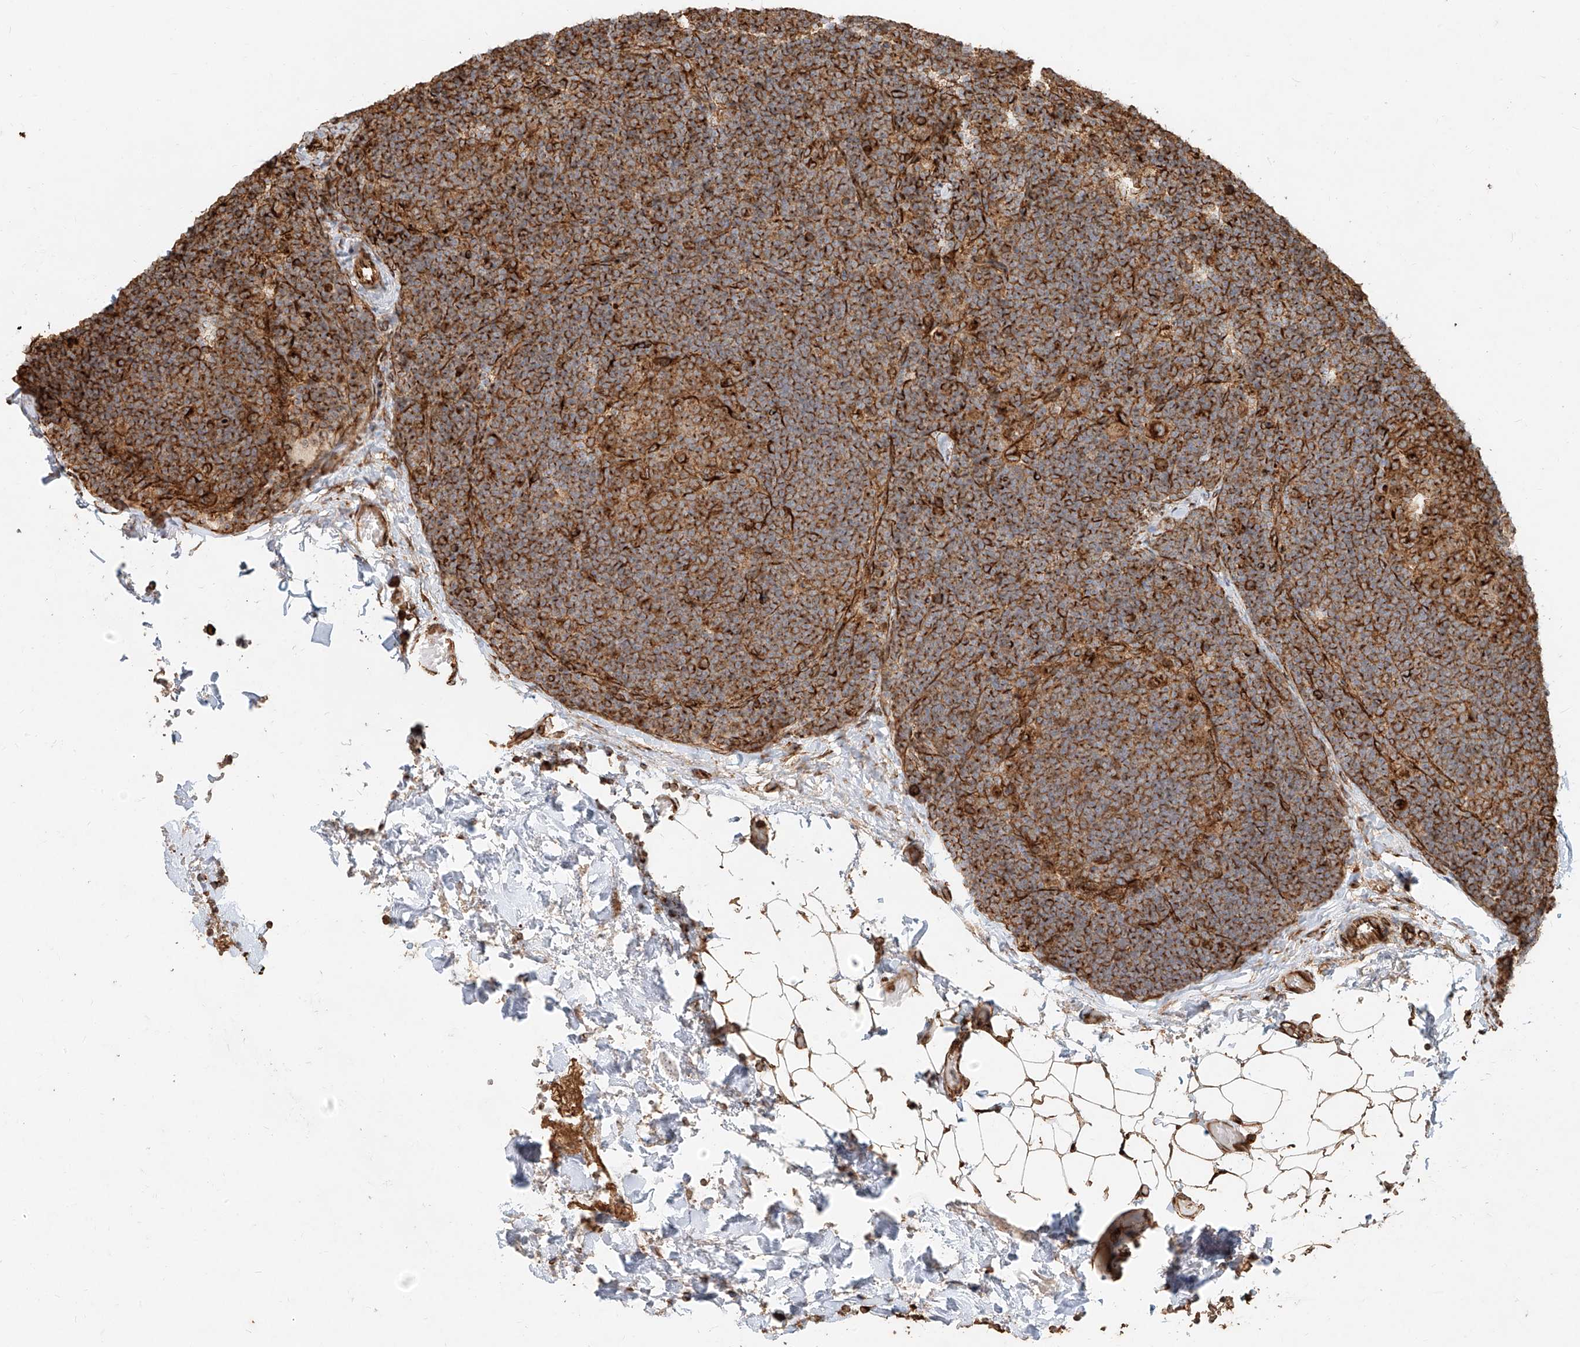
{"staining": {"intensity": "moderate", "quantity": ">75%", "location": "cytoplasmic/membranous"}, "tissue": "lymph node", "cell_type": "Germinal center cells", "image_type": "normal", "snomed": [{"axis": "morphology", "description": "Normal tissue, NOS"}, {"axis": "topography", "description": "Lymph node"}], "caption": "Germinal center cells exhibit moderate cytoplasmic/membranous expression in approximately >75% of cells in normal lymph node. (Stains: DAB (3,3'-diaminobenzidine) in brown, nuclei in blue, Microscopy: brightfield microscopy at high magnification).", "gene": "EFNB1", "patient": {"sex": "female", "age": 22}}